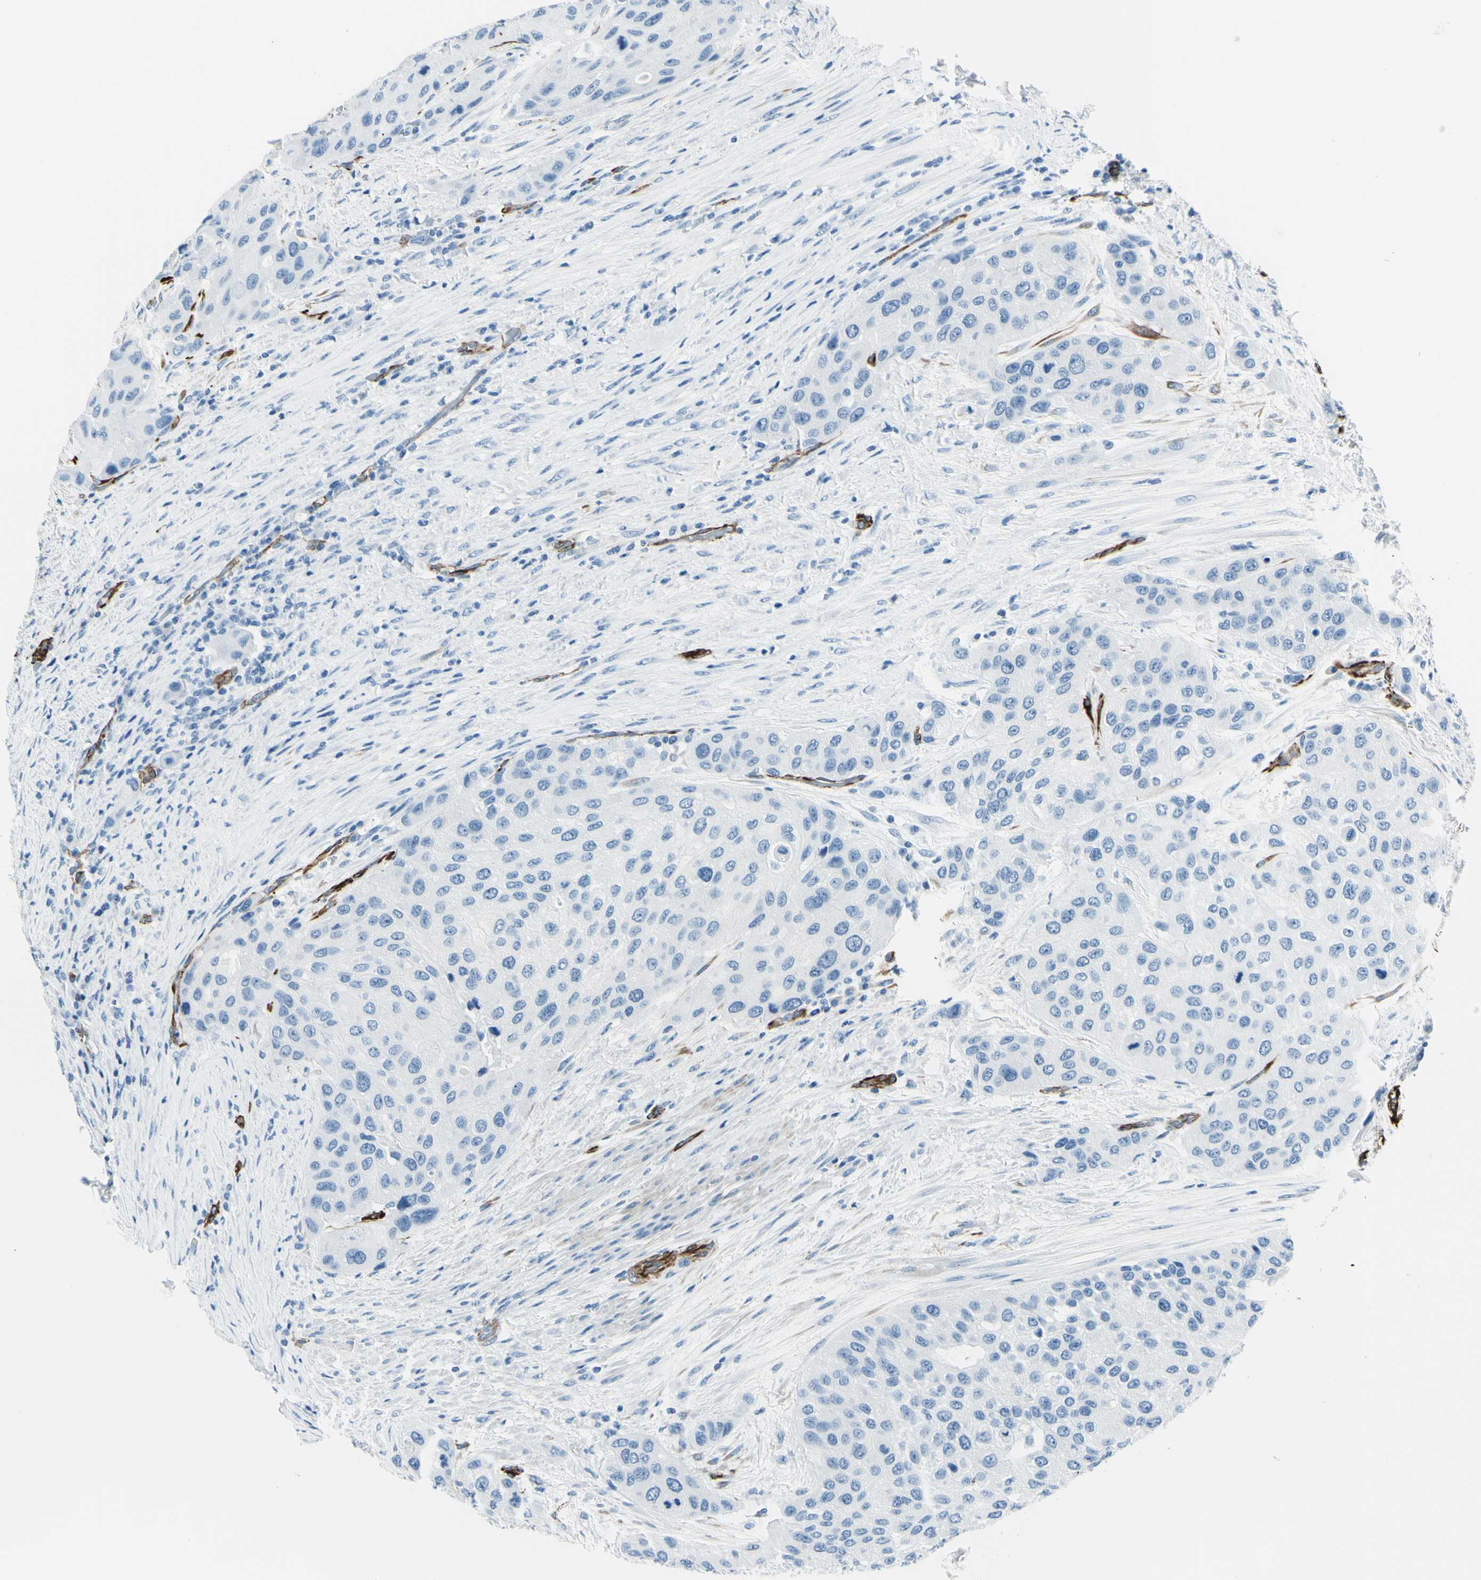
{"staining": {"intensity": "negative", "quantity": "none", "location": "none"}, "tissue": "urothelial cancer", "cell_type": "Tumor cells", "image_type": "cancer", "snomed": [{"axis": "morphology", "description": "Urothelial carcinoma, High grade"}, {"axis": "topography", "description": "Urinary bladder"}], "caption": "Tumor cells show no significant expression in urothelial cancer.", "gene": "PTH2R", "patient": {"sex": "female", "age": 56}}